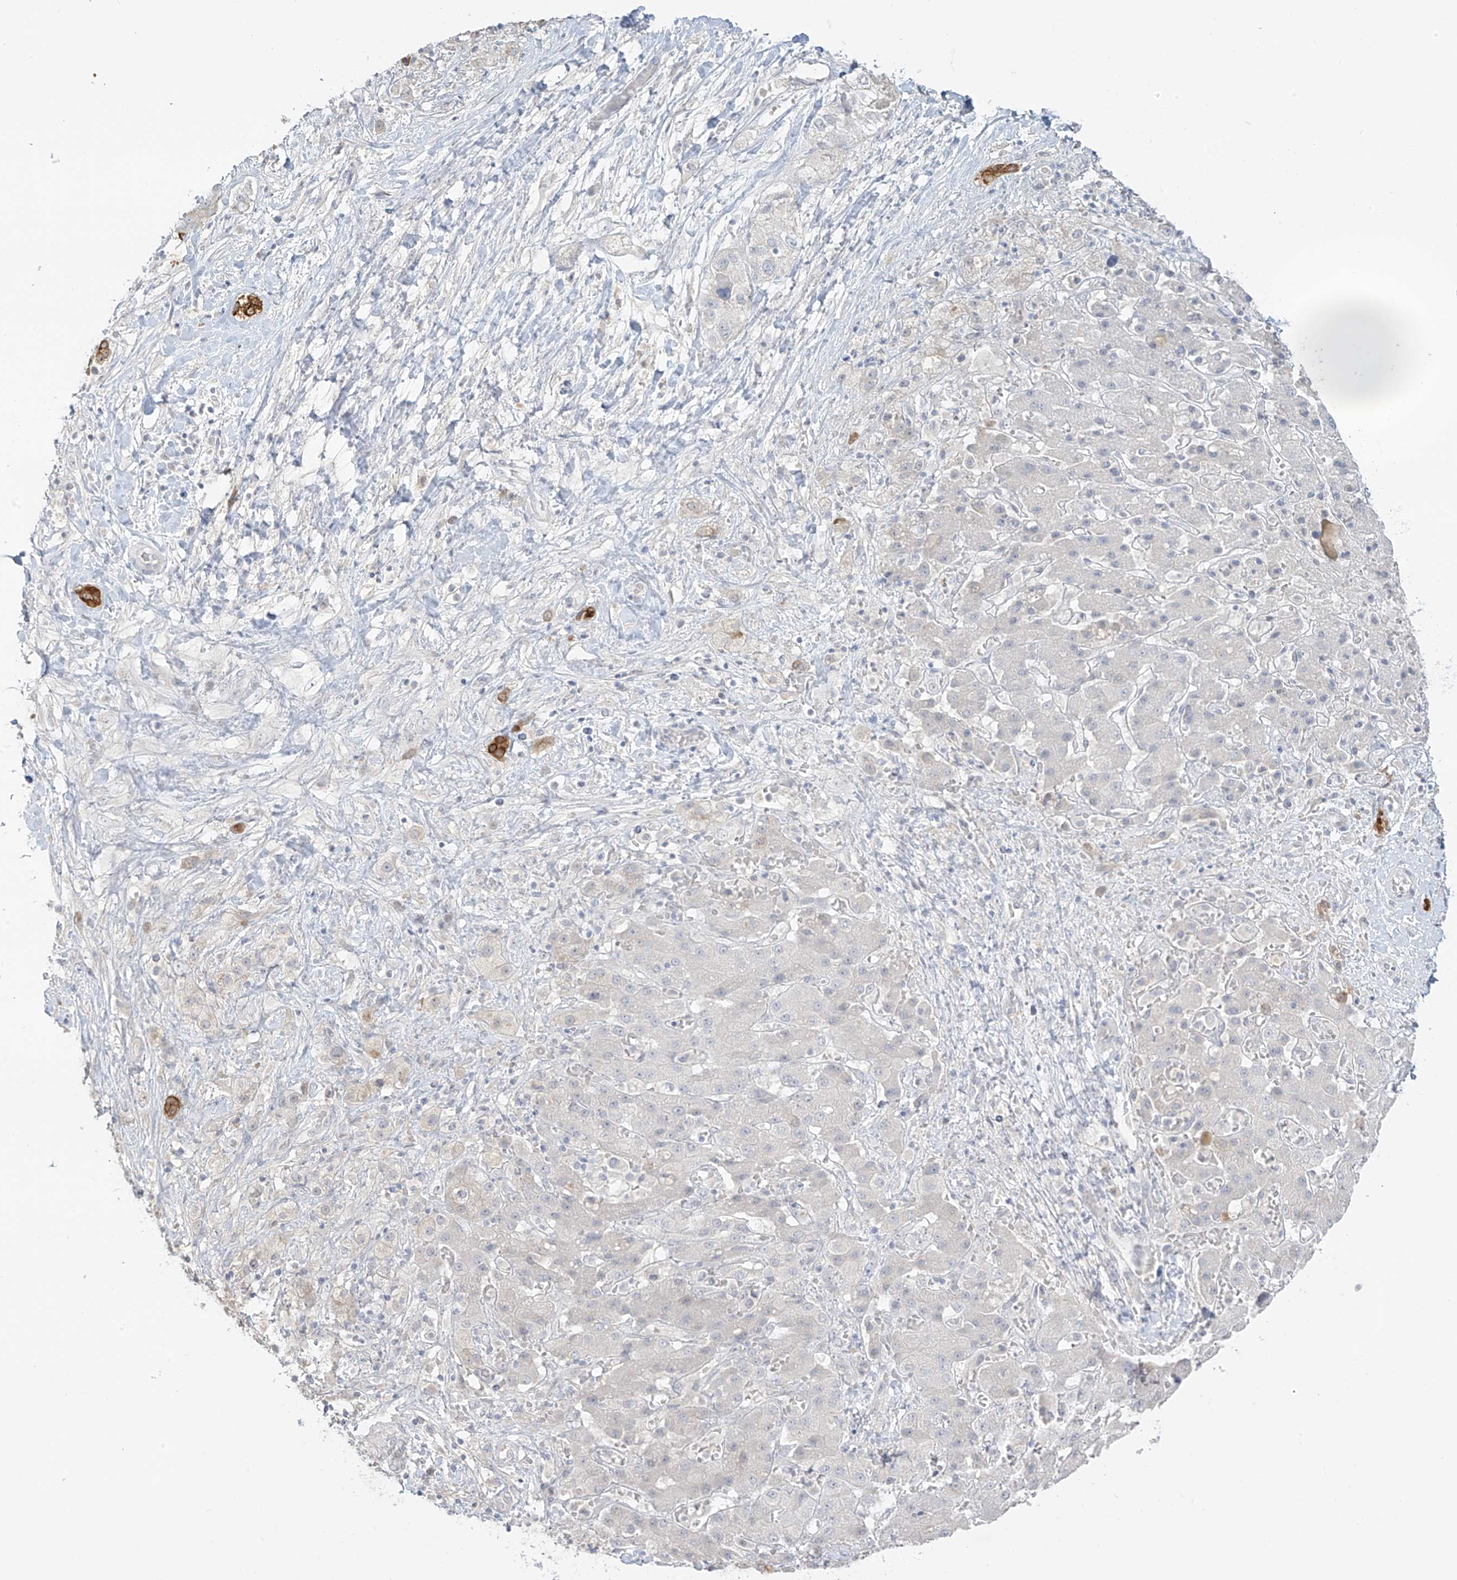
{"staining": {"intensity": "negative", "quantity": "none", "location": "none"}, "tissue": "liver cancer", "cell_type": "Tumor cells", "image_type": "cancer", "snomed": [{"axis": "morphology", "description": "Cholangiocarcinoma"}, {"axis": "topography", "description": "Liver"}], "caption": "Liver cancer stained for a protein using immunohistochemistry (IHC) demonstrates no positivity tumor cells.", "gene": "DCDC2", "patient": {"sex": "female", "age": 52}}